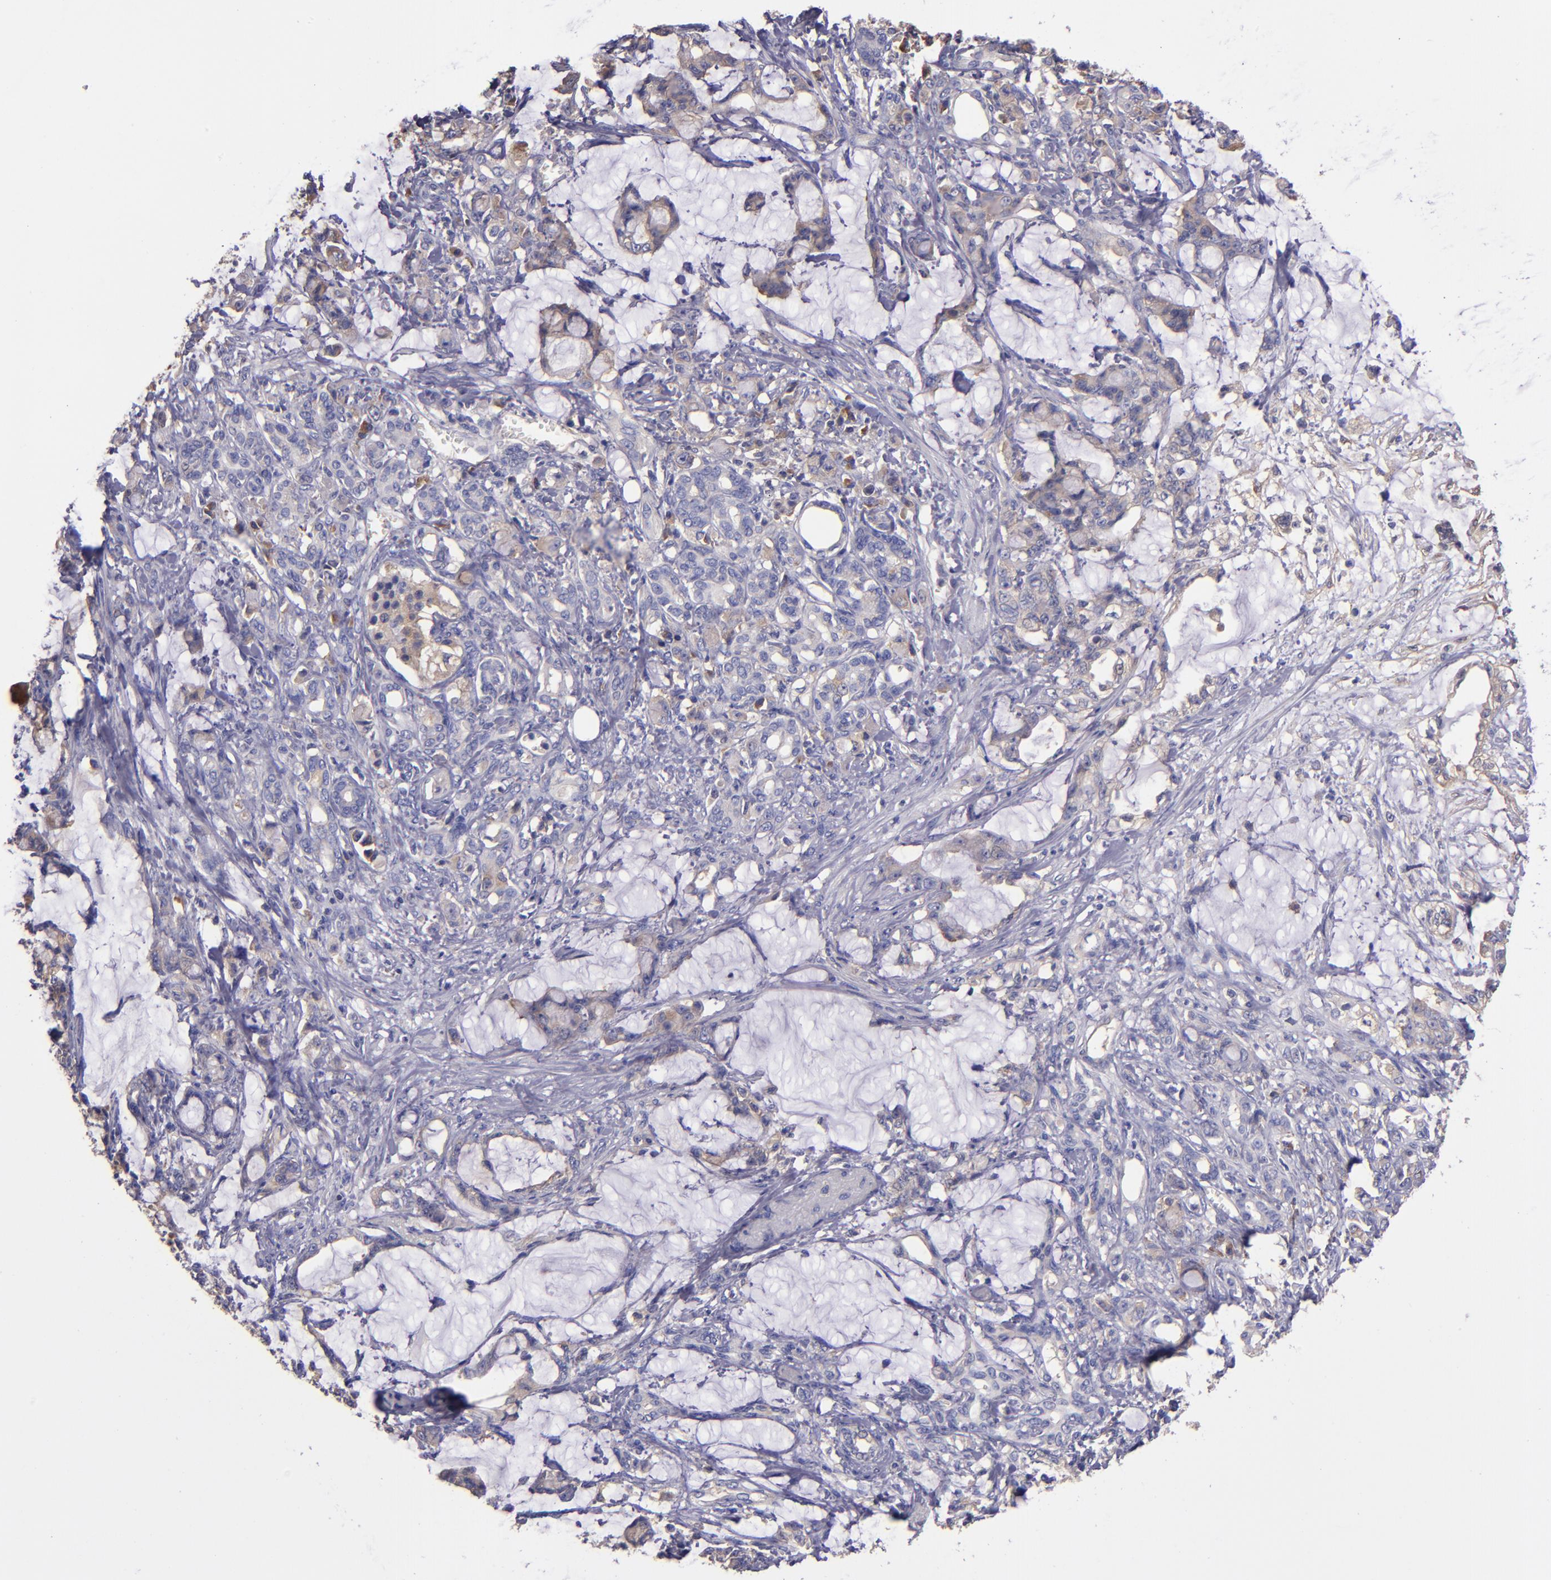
{"staining": {"intensity": "weak", "quantity": "25%-75%", "location": "cytoplasmic/membranous"}, "tissue": "pancreatic cancer", "cell_type": "Tumor cells", "image_type": "cancer", "snomed": [{"axis": "morphology", "description": "Adenocarcinoma, NOS"}, {"axis": "topography", "description": "Pancreas"}], "caption": "Pancreatic cancer (adenocarcinoma) was stained to show a protein in brown. There is low levels of weak cytoplasmic/membranous positivity in approximately 25%-75% of tumor cells.", "gene": "CARS1", "patient": {"sex": "female", "age": 73}}